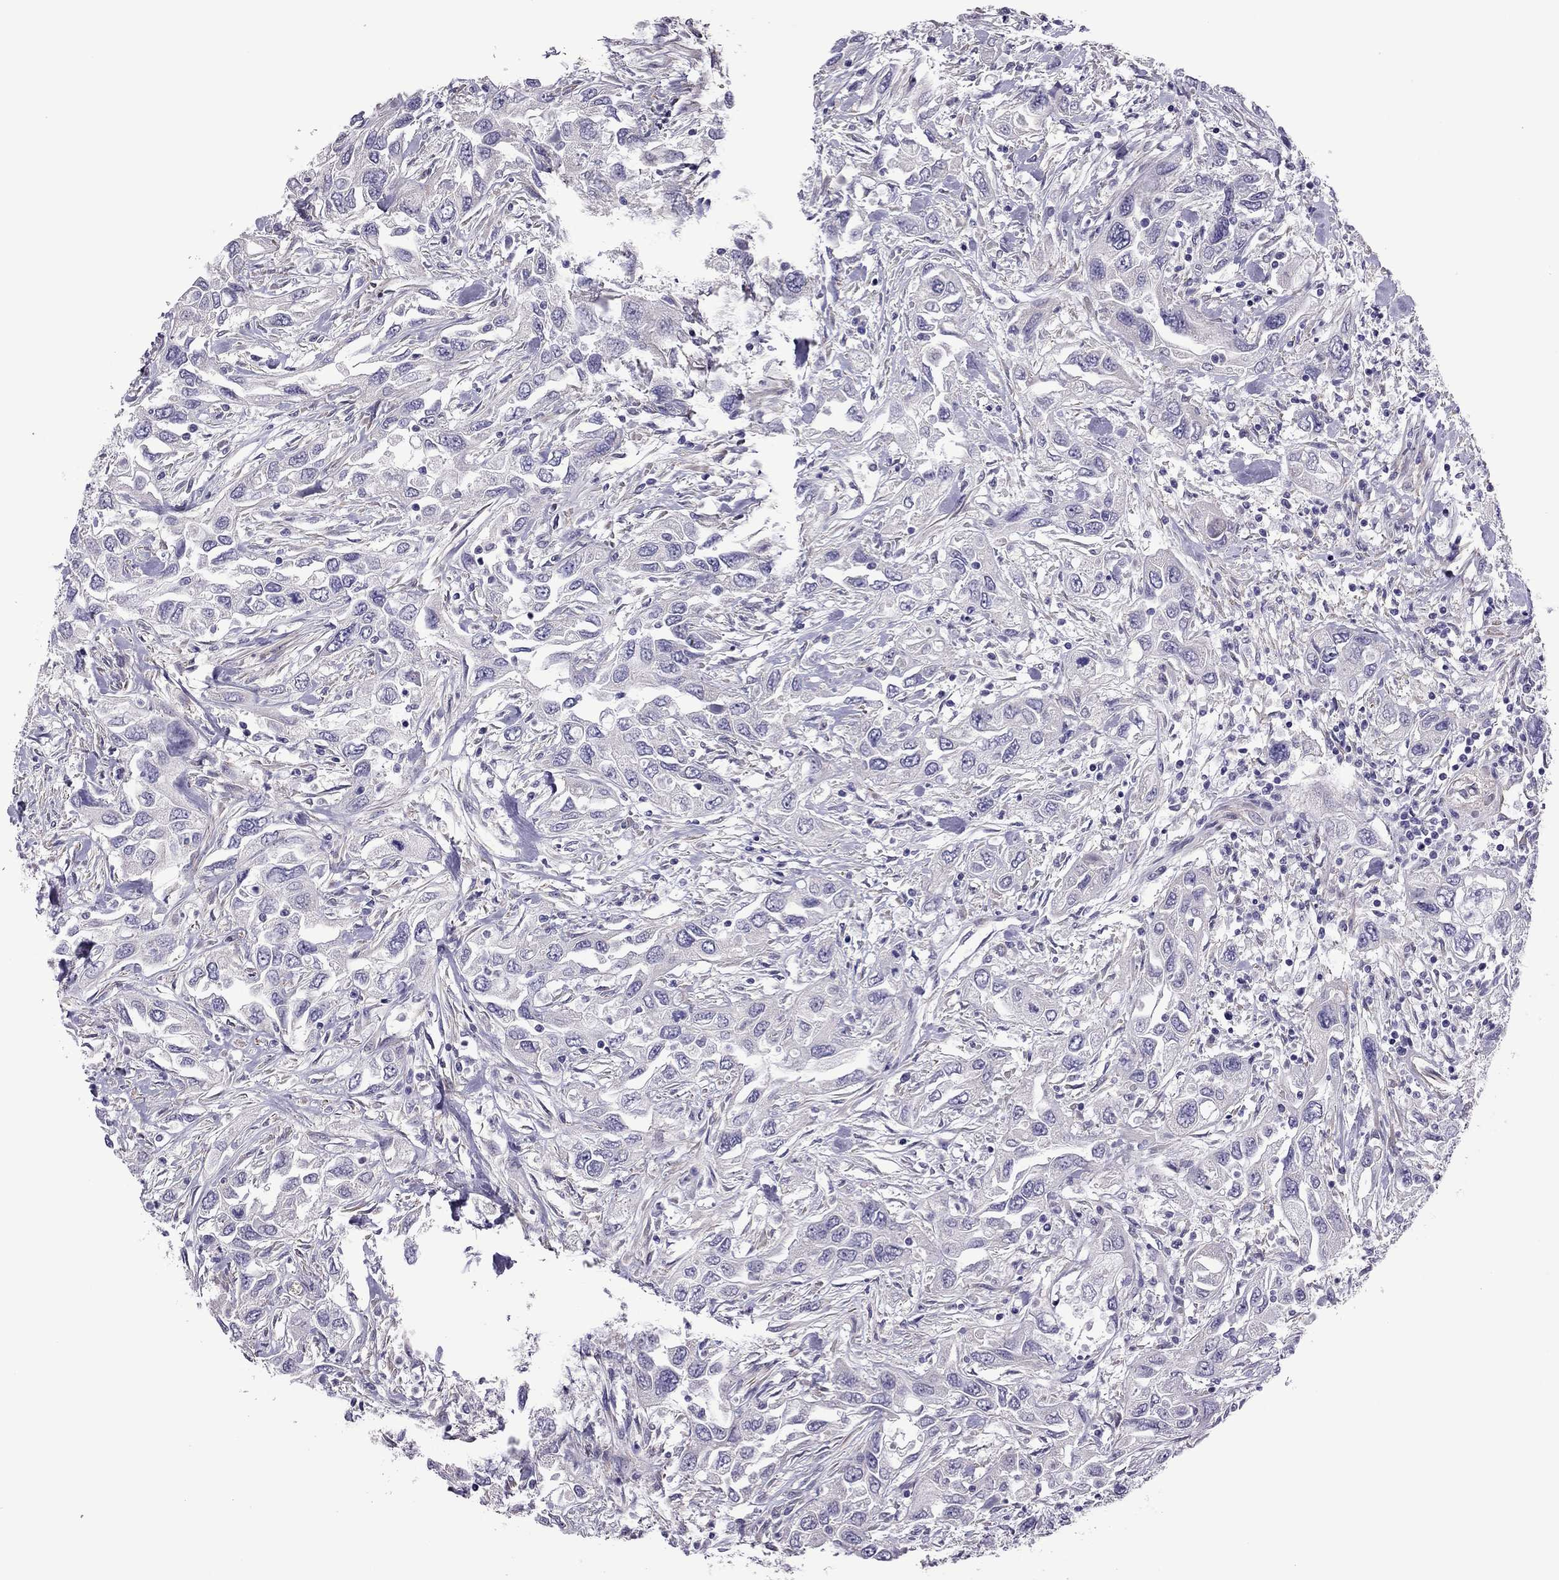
{"staining": {"intensity": "negative", "quantity": "none", "location": "none"}, "tissue": "urothelial cancer", "cell_type": "Tumor cells", "image_type": "cancer", "snomed": [{"axis": "morphology", "description": "Urothelial carcinoma, High grade"}, {"axis": "topography", "description": "Urinary bladder"}], "caption": "A high-resolution image shows immunohistochemistry (IHC) staining of high-grade urothelial carcinoma, which displays no significant expression in tumor cells.", "gene": "SLC16A8", "patient": {"sex": "male", "age": 76}}